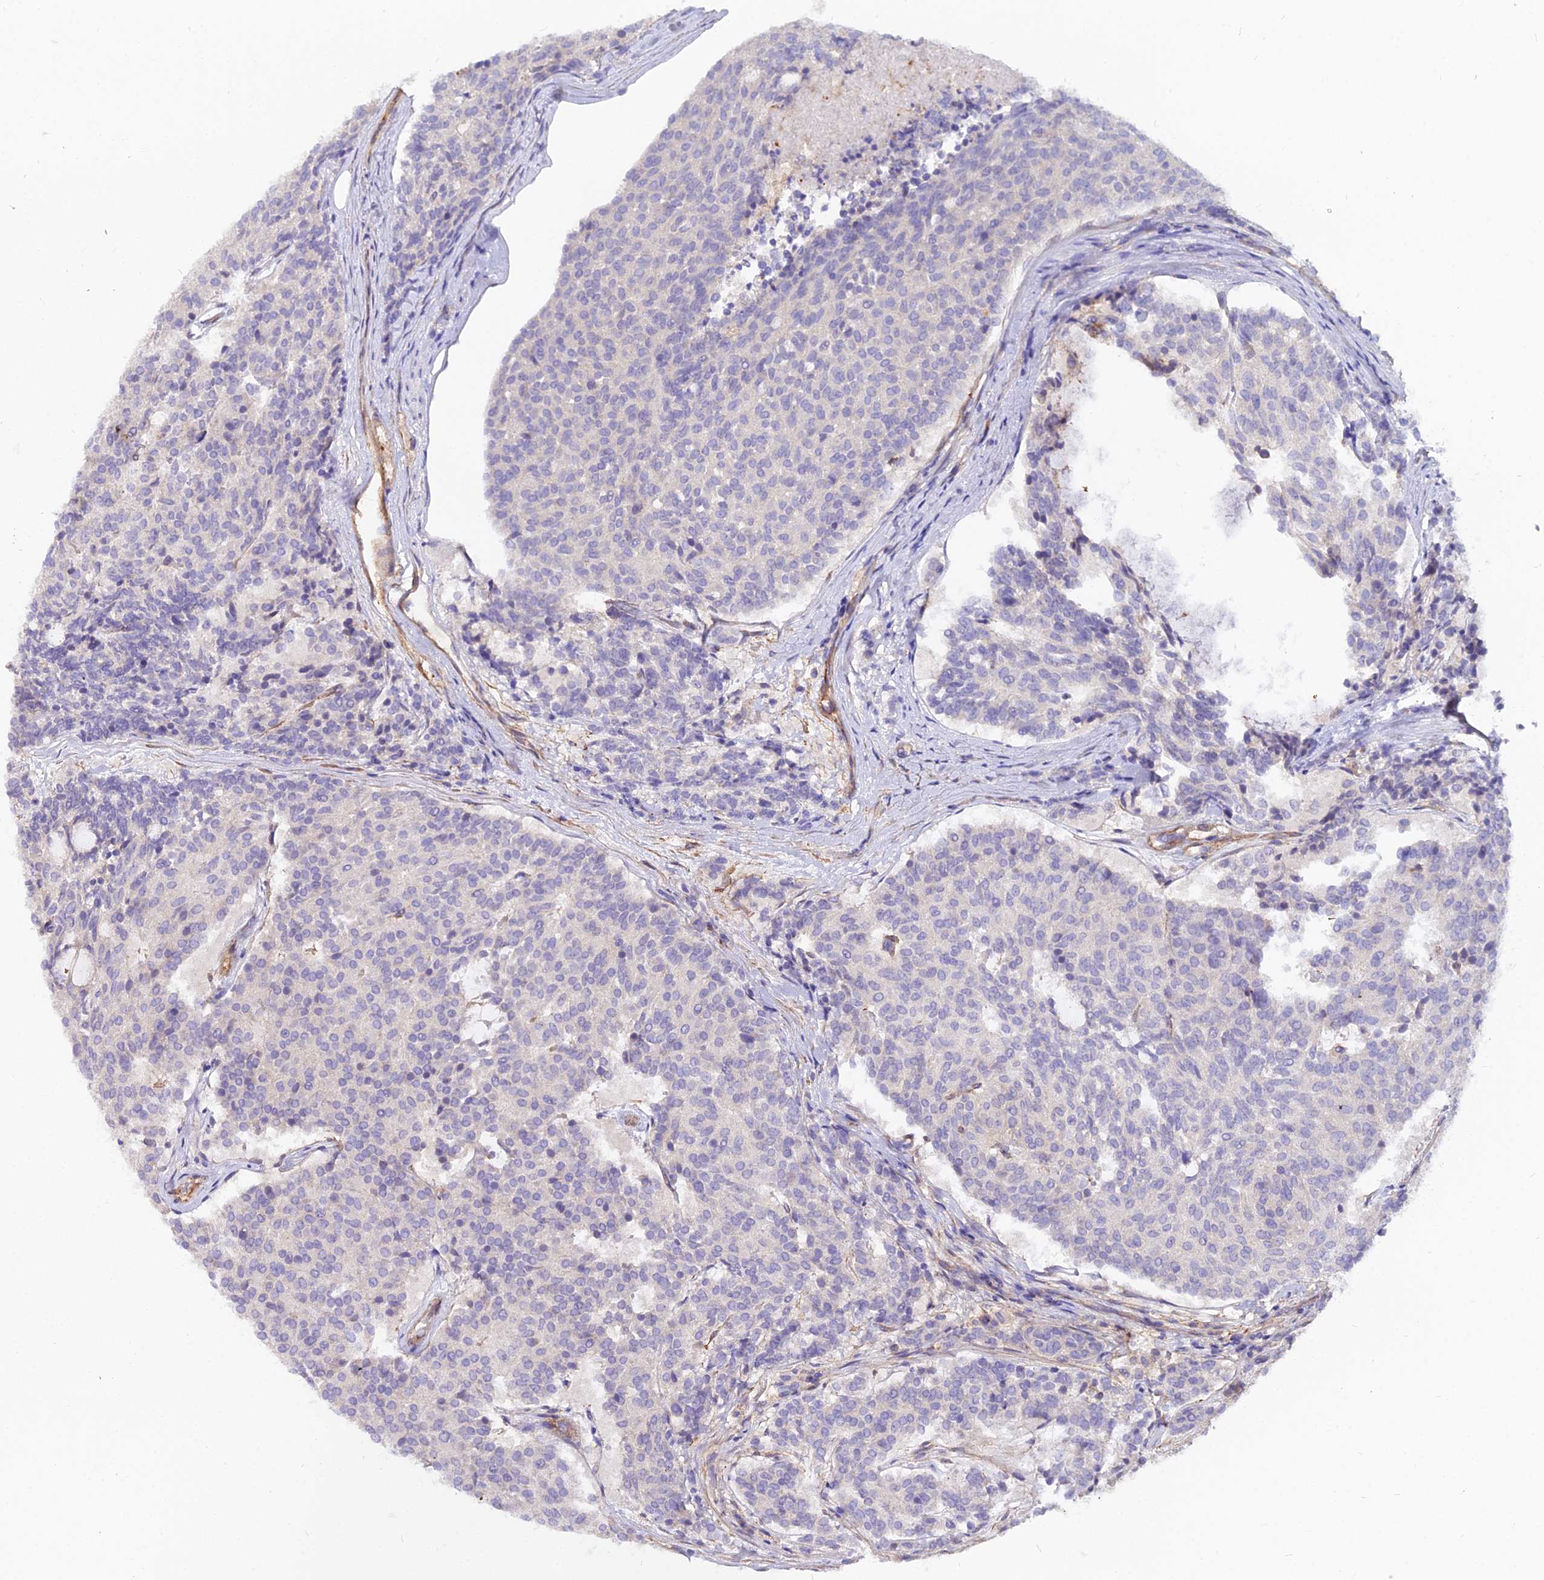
{"staining": {"intensity": "weak", "quantity": "<25%", "location": "cytoplasmic/membranous"}, "tissue": "carcinoid", "cell_type": "Tumor cells", "image_type": "cancer", "snomed": [{"axis": "morphology", "description": "Carcinoid, malignant, NOS"}, {"axis": "topography", "description": "Pancreas"}], "caption": "An IHC photomicrograph of carcinoid is shown. There is no staining in tumor cells of carcinoid.", "gene": "GLYAT", "patient": {"sex": "female", "age": 54}}